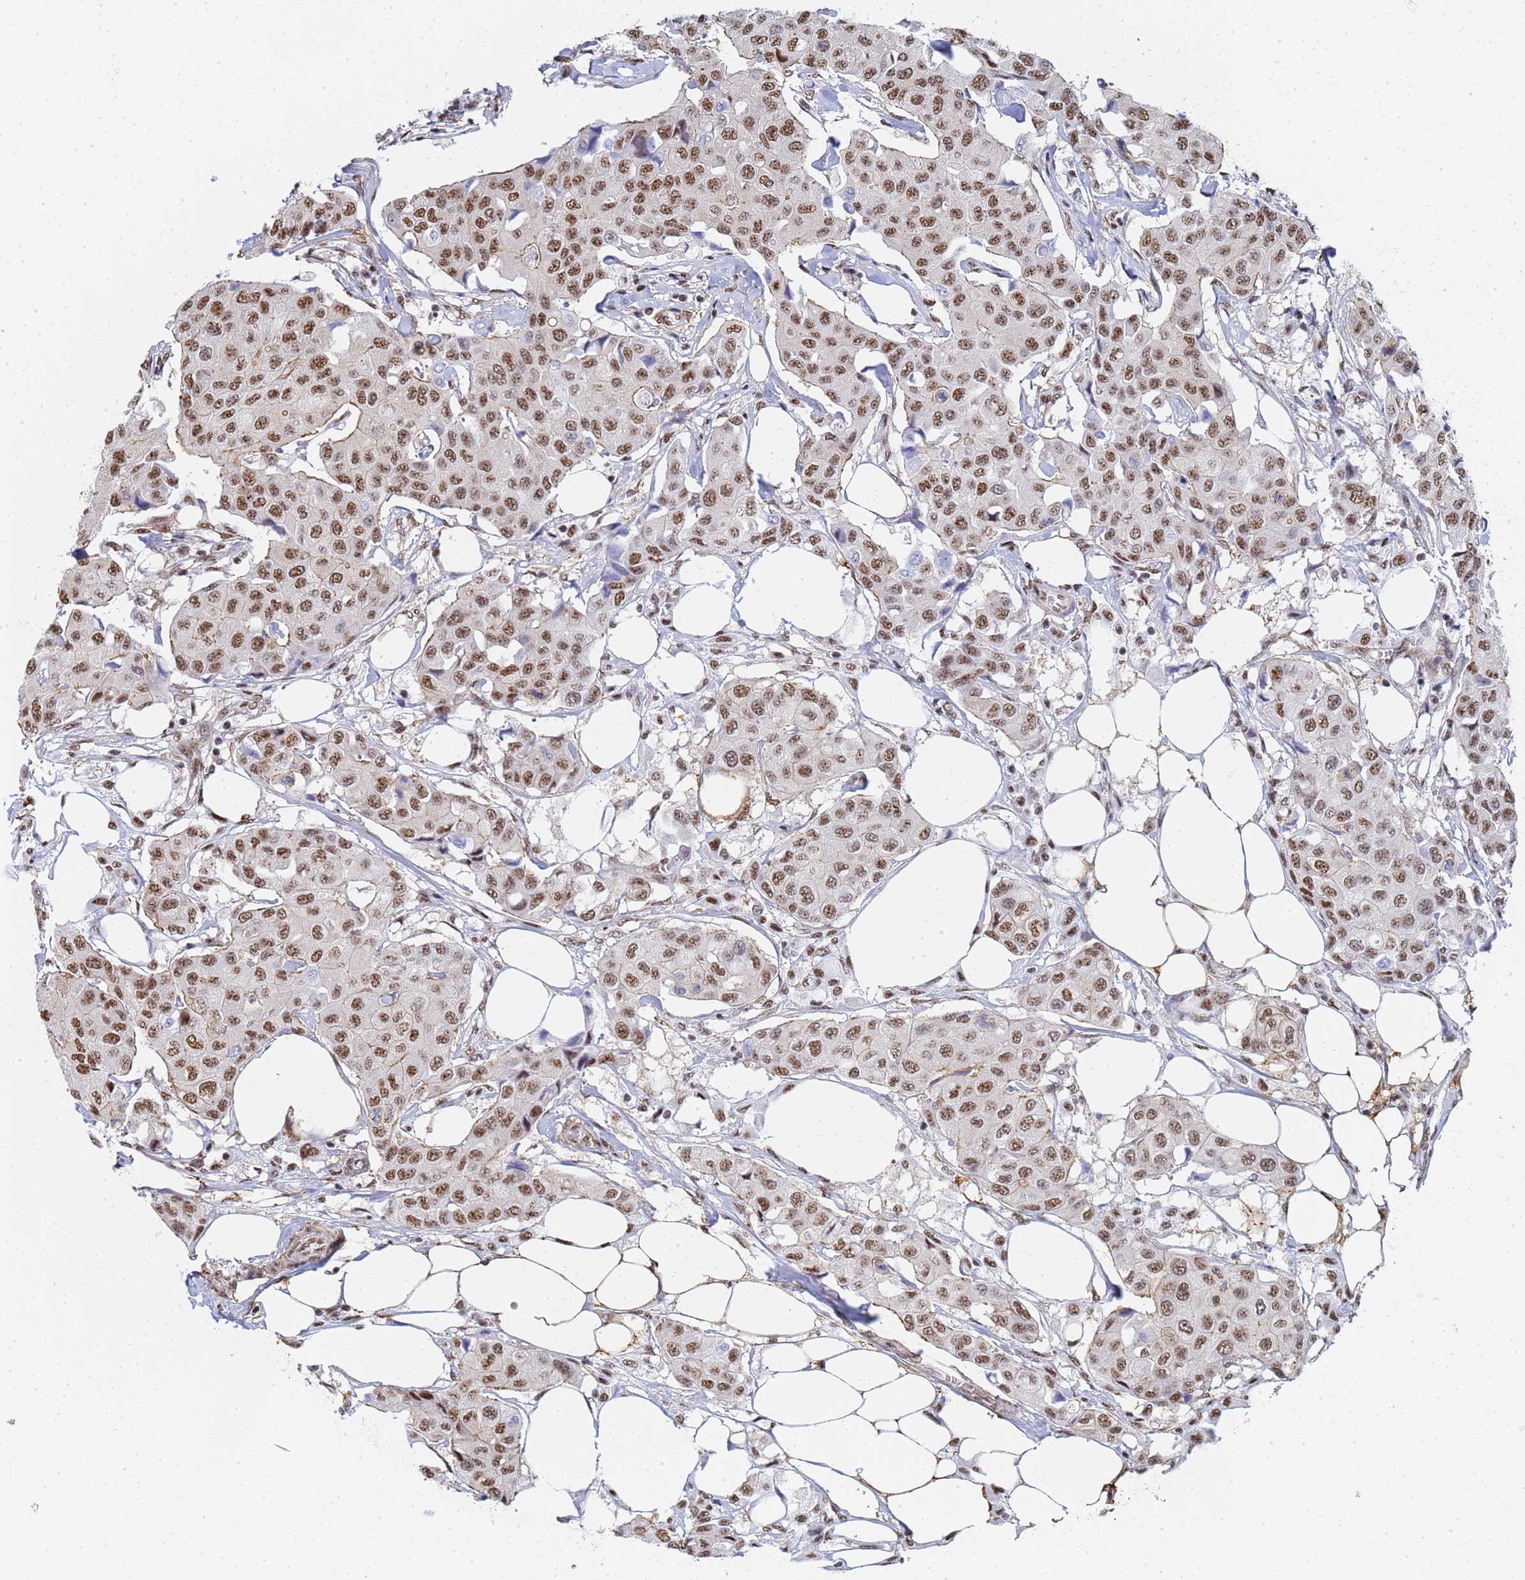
{"staining": {"intensity": "moderate", "quantity": ">75%", "location": "nuclear"}, "tissue": "breast cancer", "cell_type": "Tumor cells", "image_type": "cancer", "snomed": [{"axis": "morphology", "description": "Duct carcinoma"}, {"axis": "topography", "description": "Breast"}], "caption": "IHC histopathology image of invasive ductal carcinoma (breast) stained for a protein (brown), which exhibits medium levels of moderate nuclear expression in about >75% of tumor cells.", "gene": "PRRT4", "patient": {"sex": "female", "age": 80}}